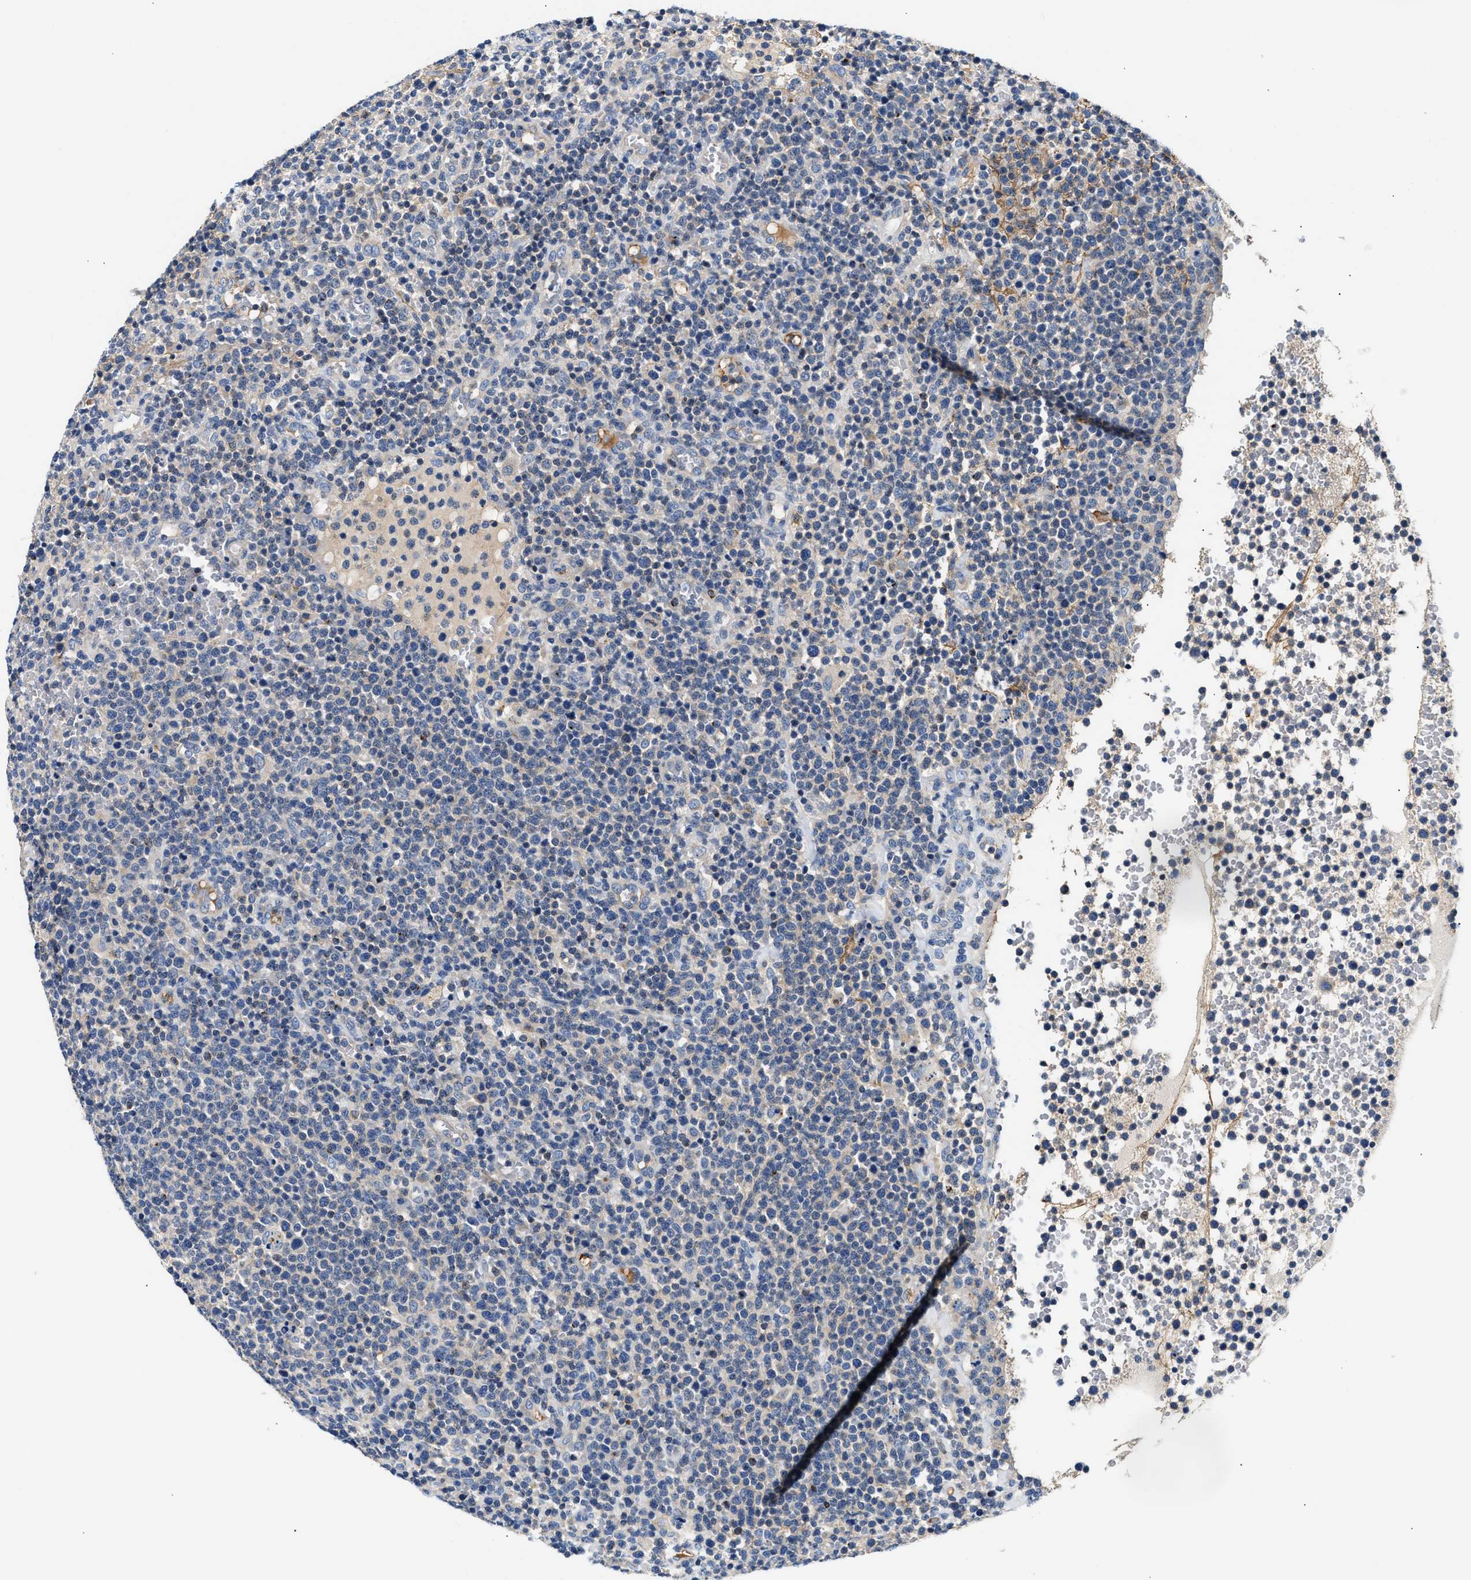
{"staining": {"intensity": "negative", "quantity": "none", "location": "none"}, "tissue": "lymphoma", "cell_type": "Tumor cells", "image_type": "cancer", "snomed": [{"axis": "morphology", "description": "Malignant lymphoma, non-Hodgkin's type, High grade"}, {"axis": "topography", "description": "Lymph node"}], "caption": "A micrograph of high-grade malignant lymphoma, non-Hodgkin's type stained for a protein exhibits no brown staining in tumor cells.", "gene": "TUT7", "patient": {"sex": "male", "age": 61}}